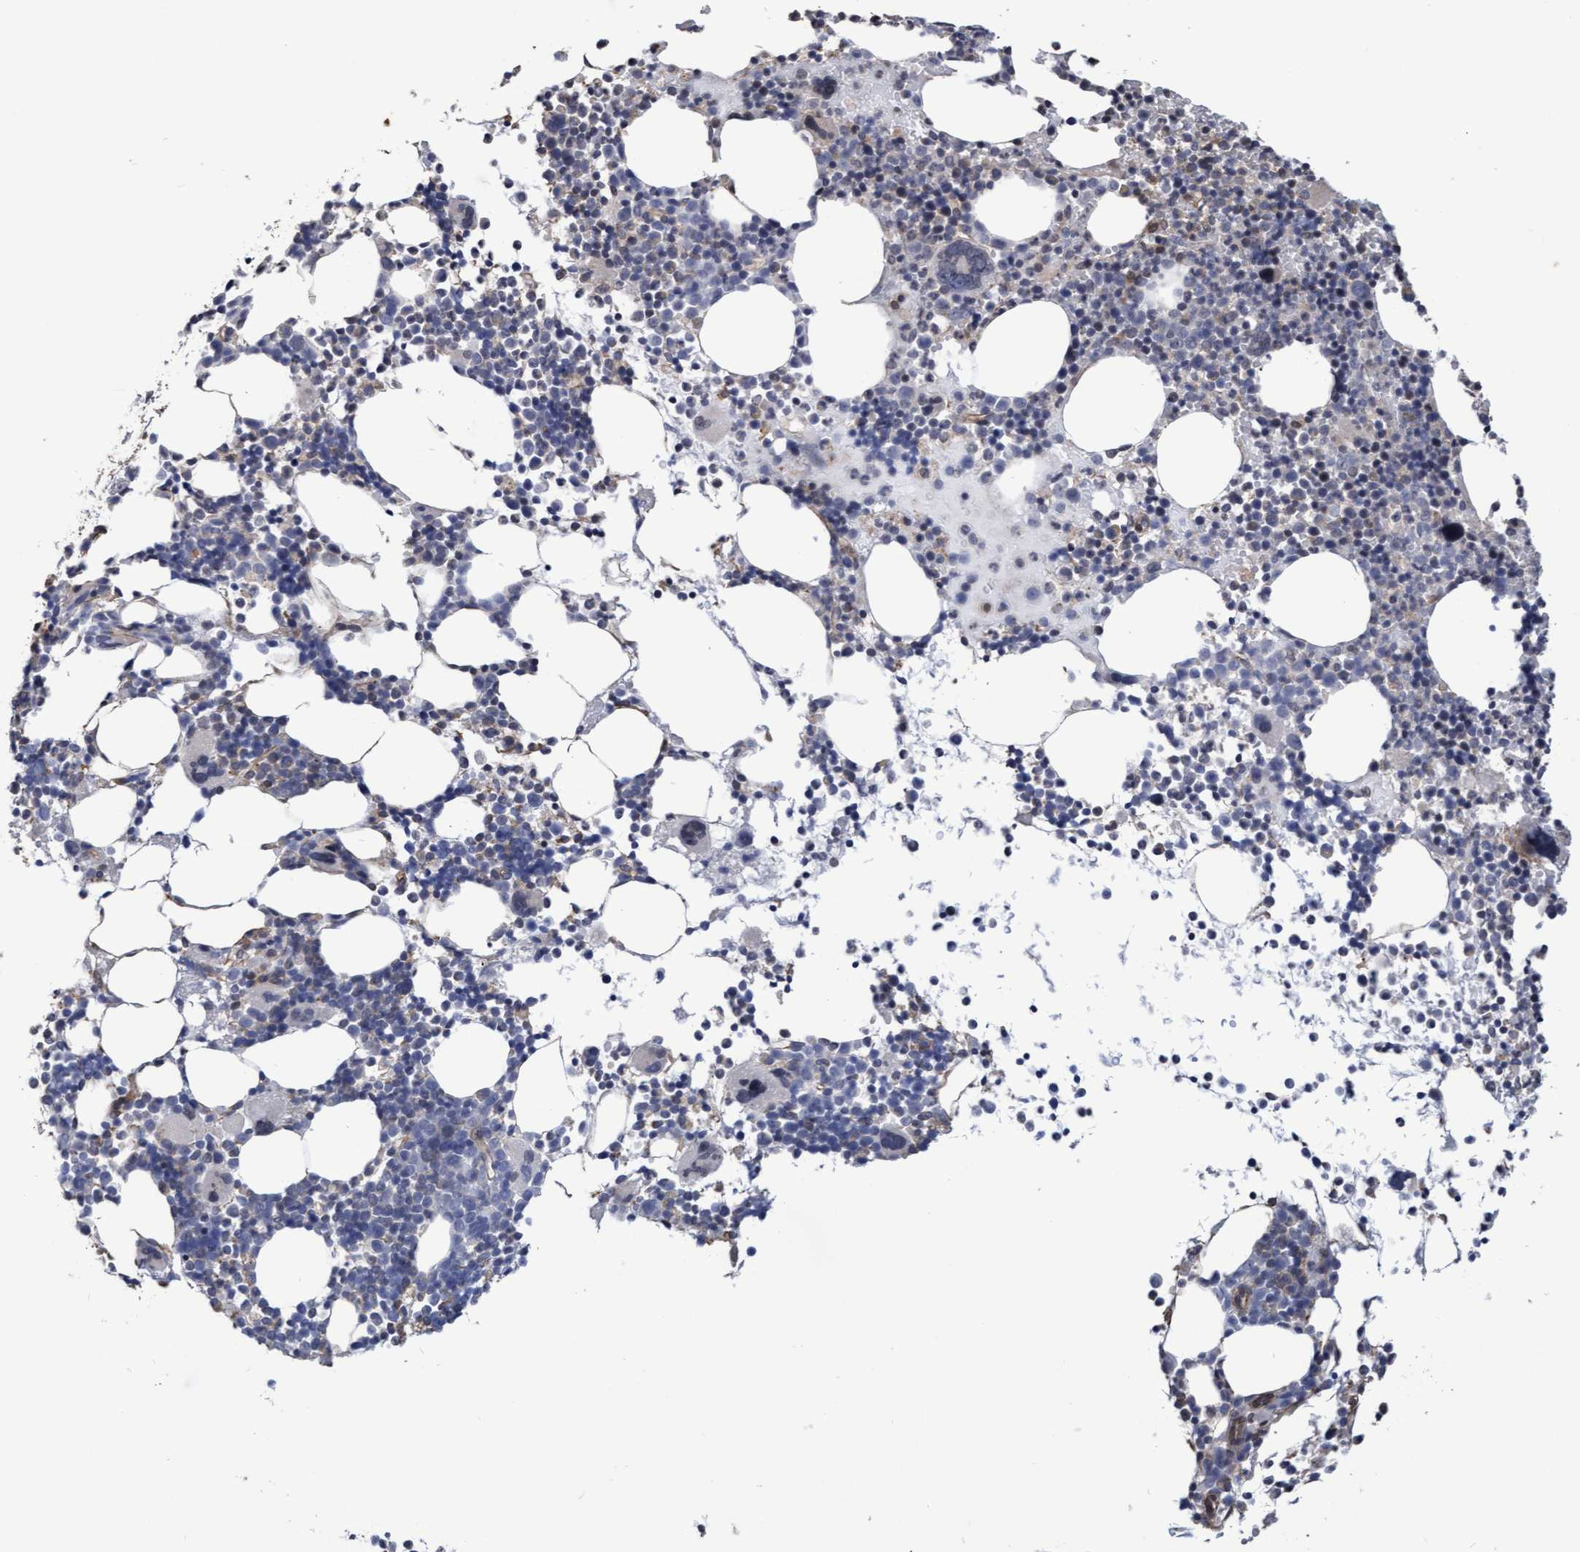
{"staining": {"intensity": "weak", "quantity": "<25%", "location": "cytoplasmic/membranous"}, "tissue": "bone marrow", "cell_type": "Hematopoietic cells", "image_type": "normal", "snomed": [{"axis": "morphology", "description": "Normal tissue, NOS"}, {"axis": "morphology", "description": "Inflammation, NOS"}, {"axis": "topography", "description": "Bone marrow"}], "caption": "Histopathology image shows no significant protein positivity in hematopoietic cells of unremarkable bone marrow.", "gene": "KRT24", "patient": {"sex": "male", "age": 78}}